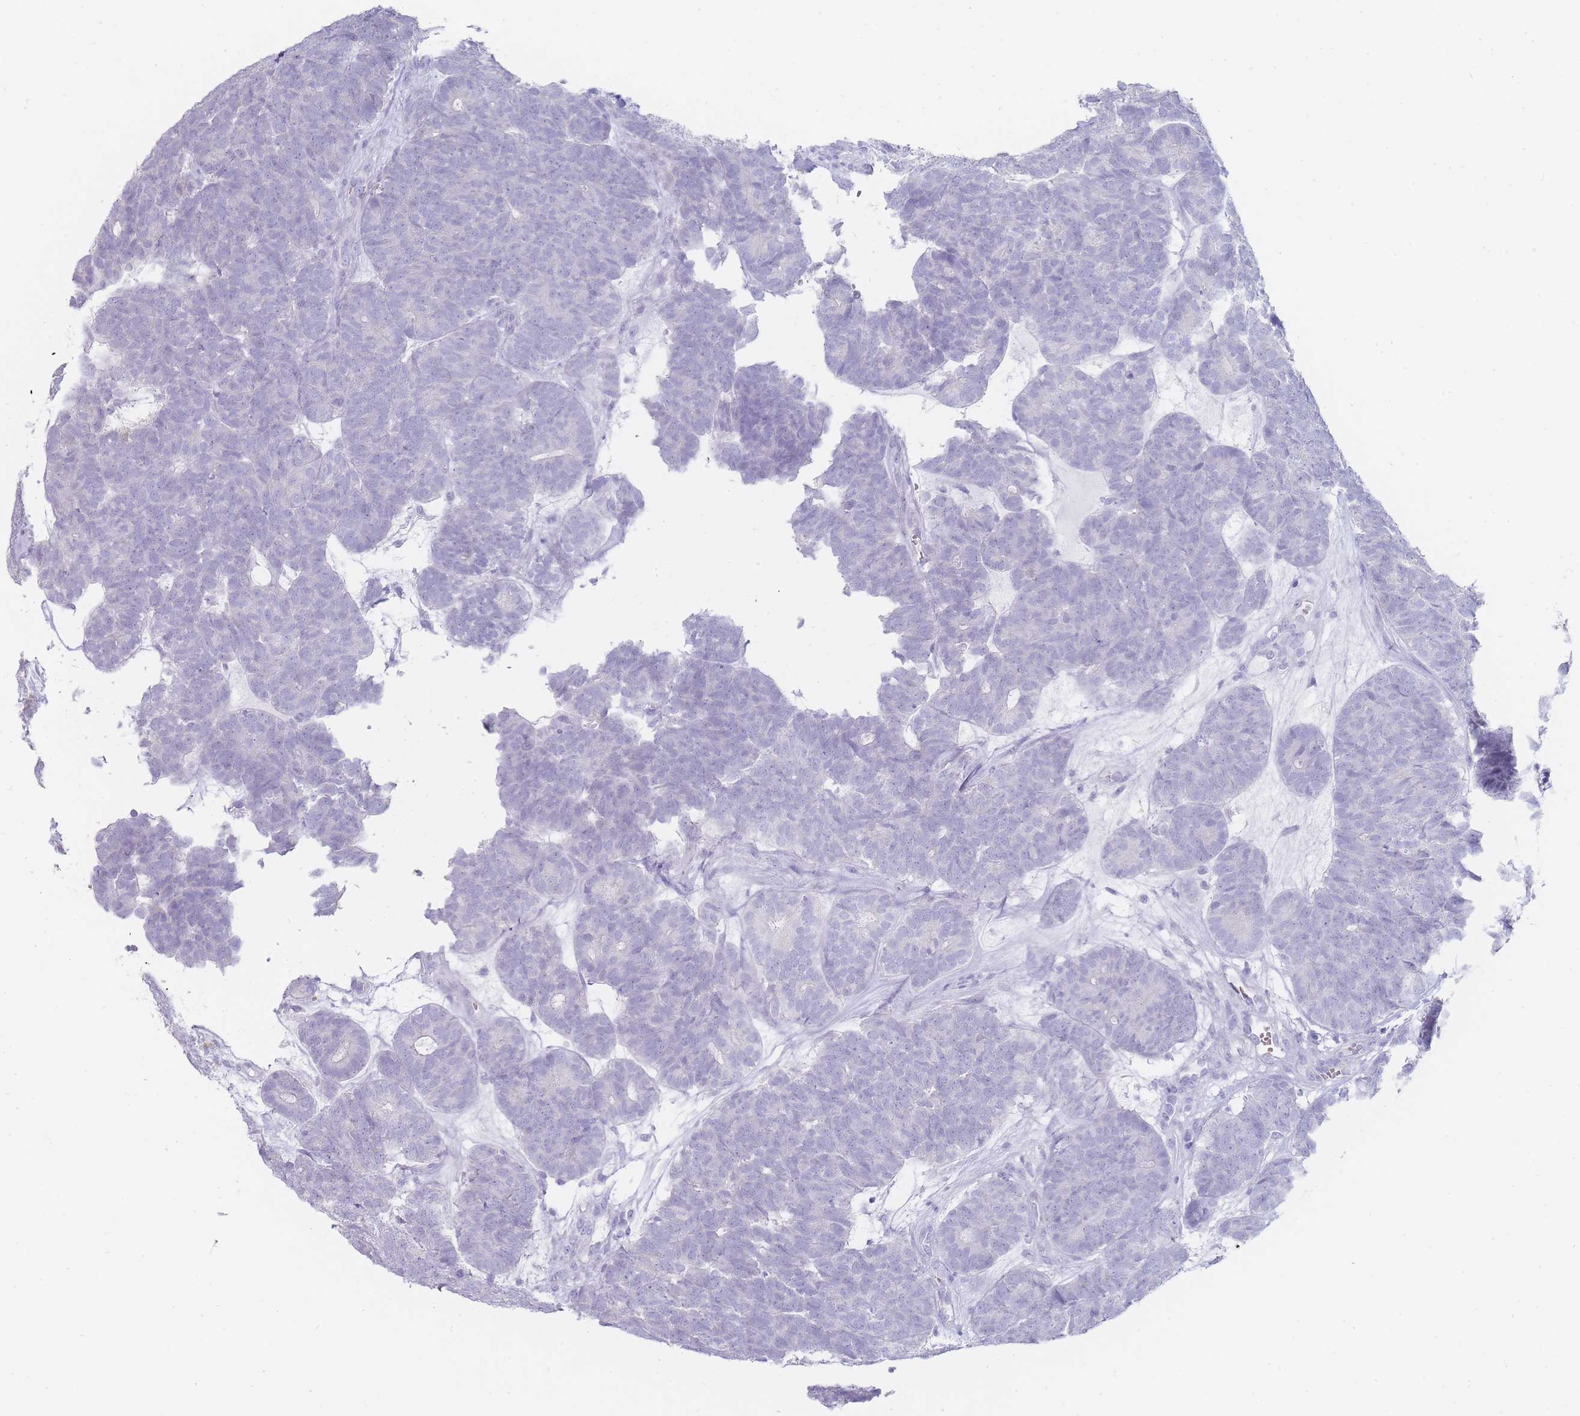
{"staining": {"intensity": "negative", "quantity": "none", "location": "none"}, "tissue": "head and neck cancer", "cell_type": "Tumor cells", "image_type": "cancer", "snomed": [{"axis": "morphology", "description": "Adenocarcinoma, NOS"}, {"axis": "topography", "description": "Head-Neck"}], "caption": "Tumor cells are negative for protein expression in human head and neck adenocarcinoma.", "gene": "HBG2", "patient": {"sex": "female", "age": 81}}